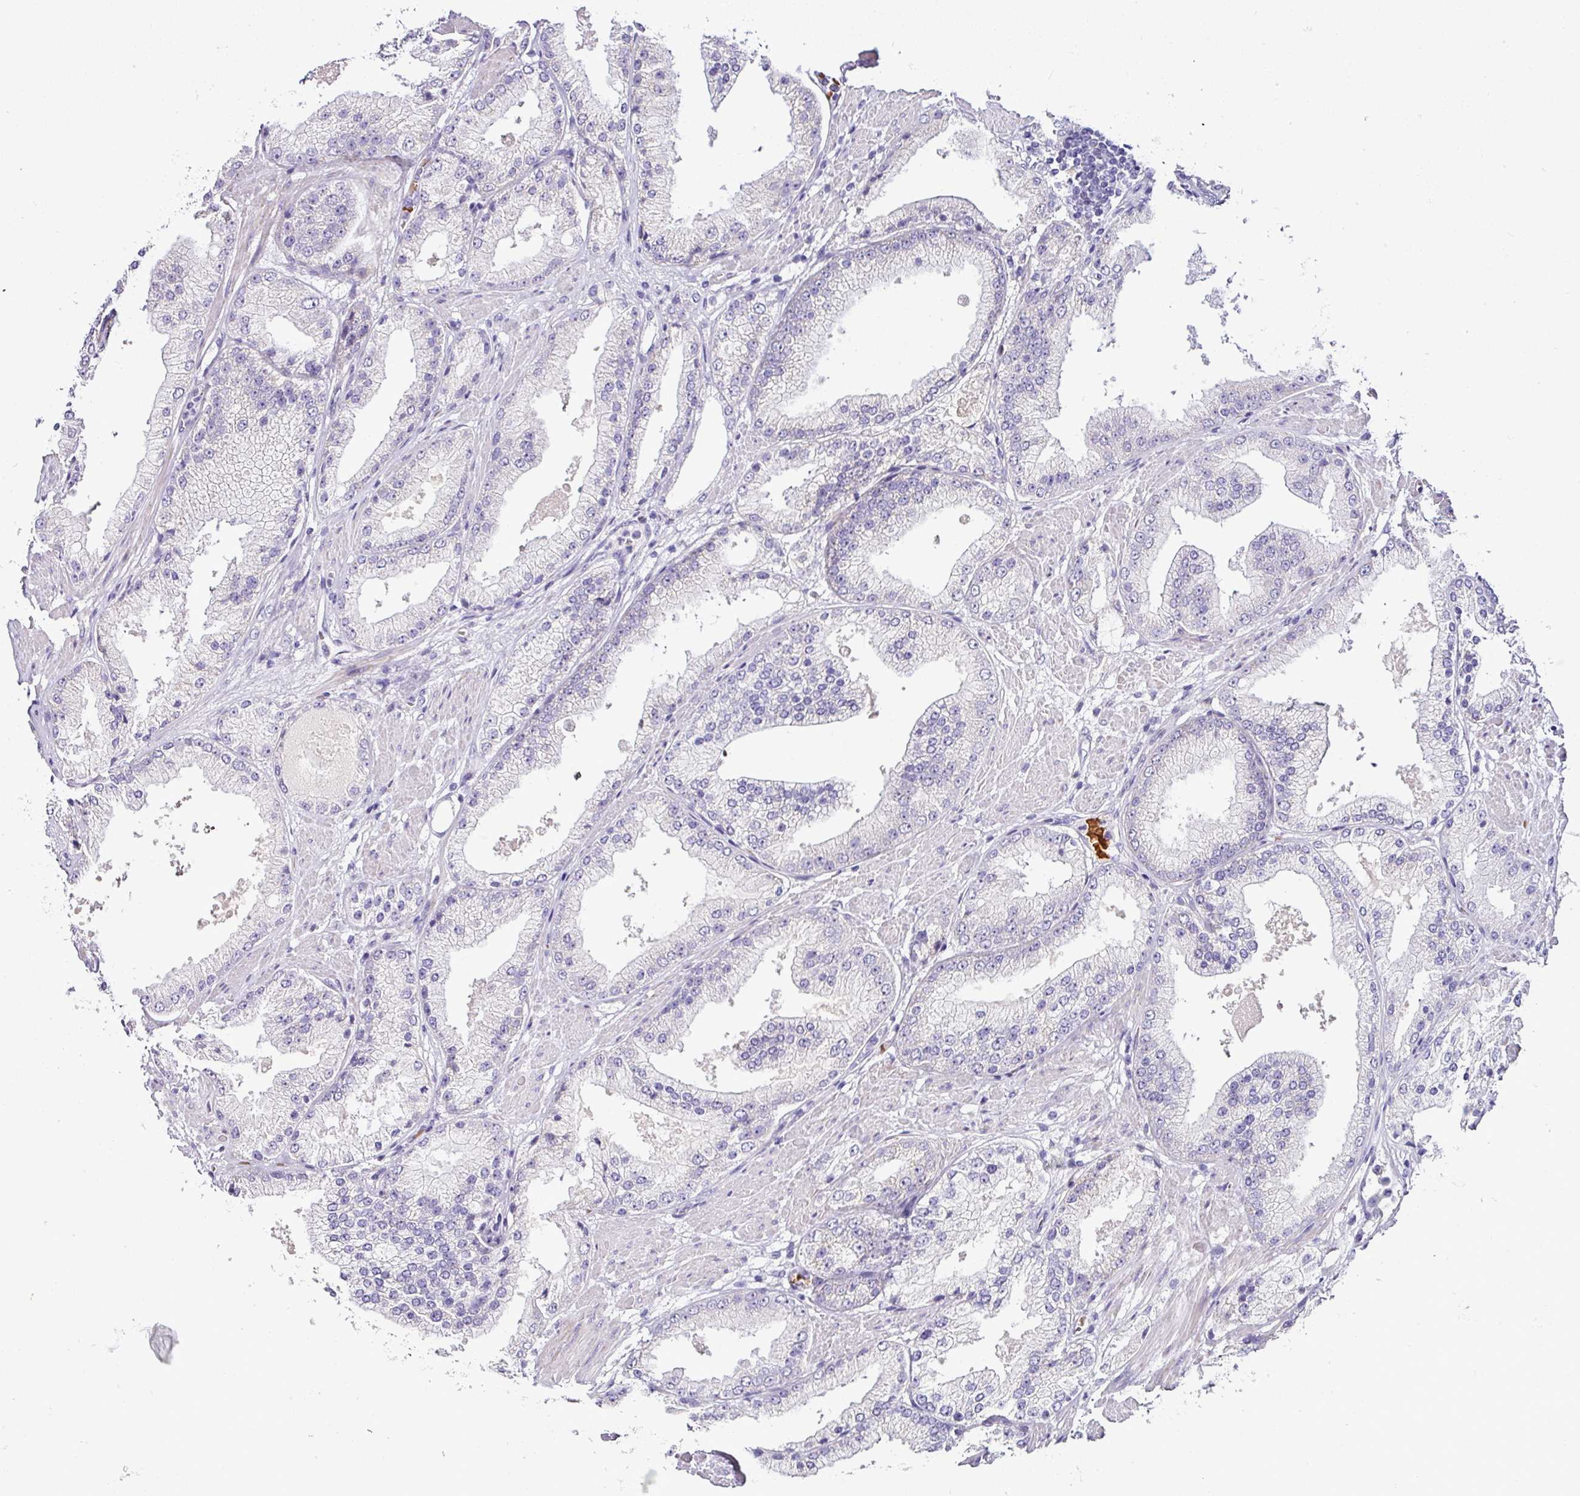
{"staining": {"intensity": "negative", "quantity": "none", "location": "none"}, "tissue": "prostate cancer", "cell_type": "Tumor cells", "image_type": "cancer", "snomed": [{"axis": "morphology", "description": "Adenocarcinoma, Low grade"}, {"axis": "topography", "description": "Prostate"}], "caption": "Protein analysis of prostate cancer (adenocarcinoma (low-grade)) reveals no significant positivity in tumor cells.", "gene": "NAPSA", "patient": {"sex": "male", "age": 67}}